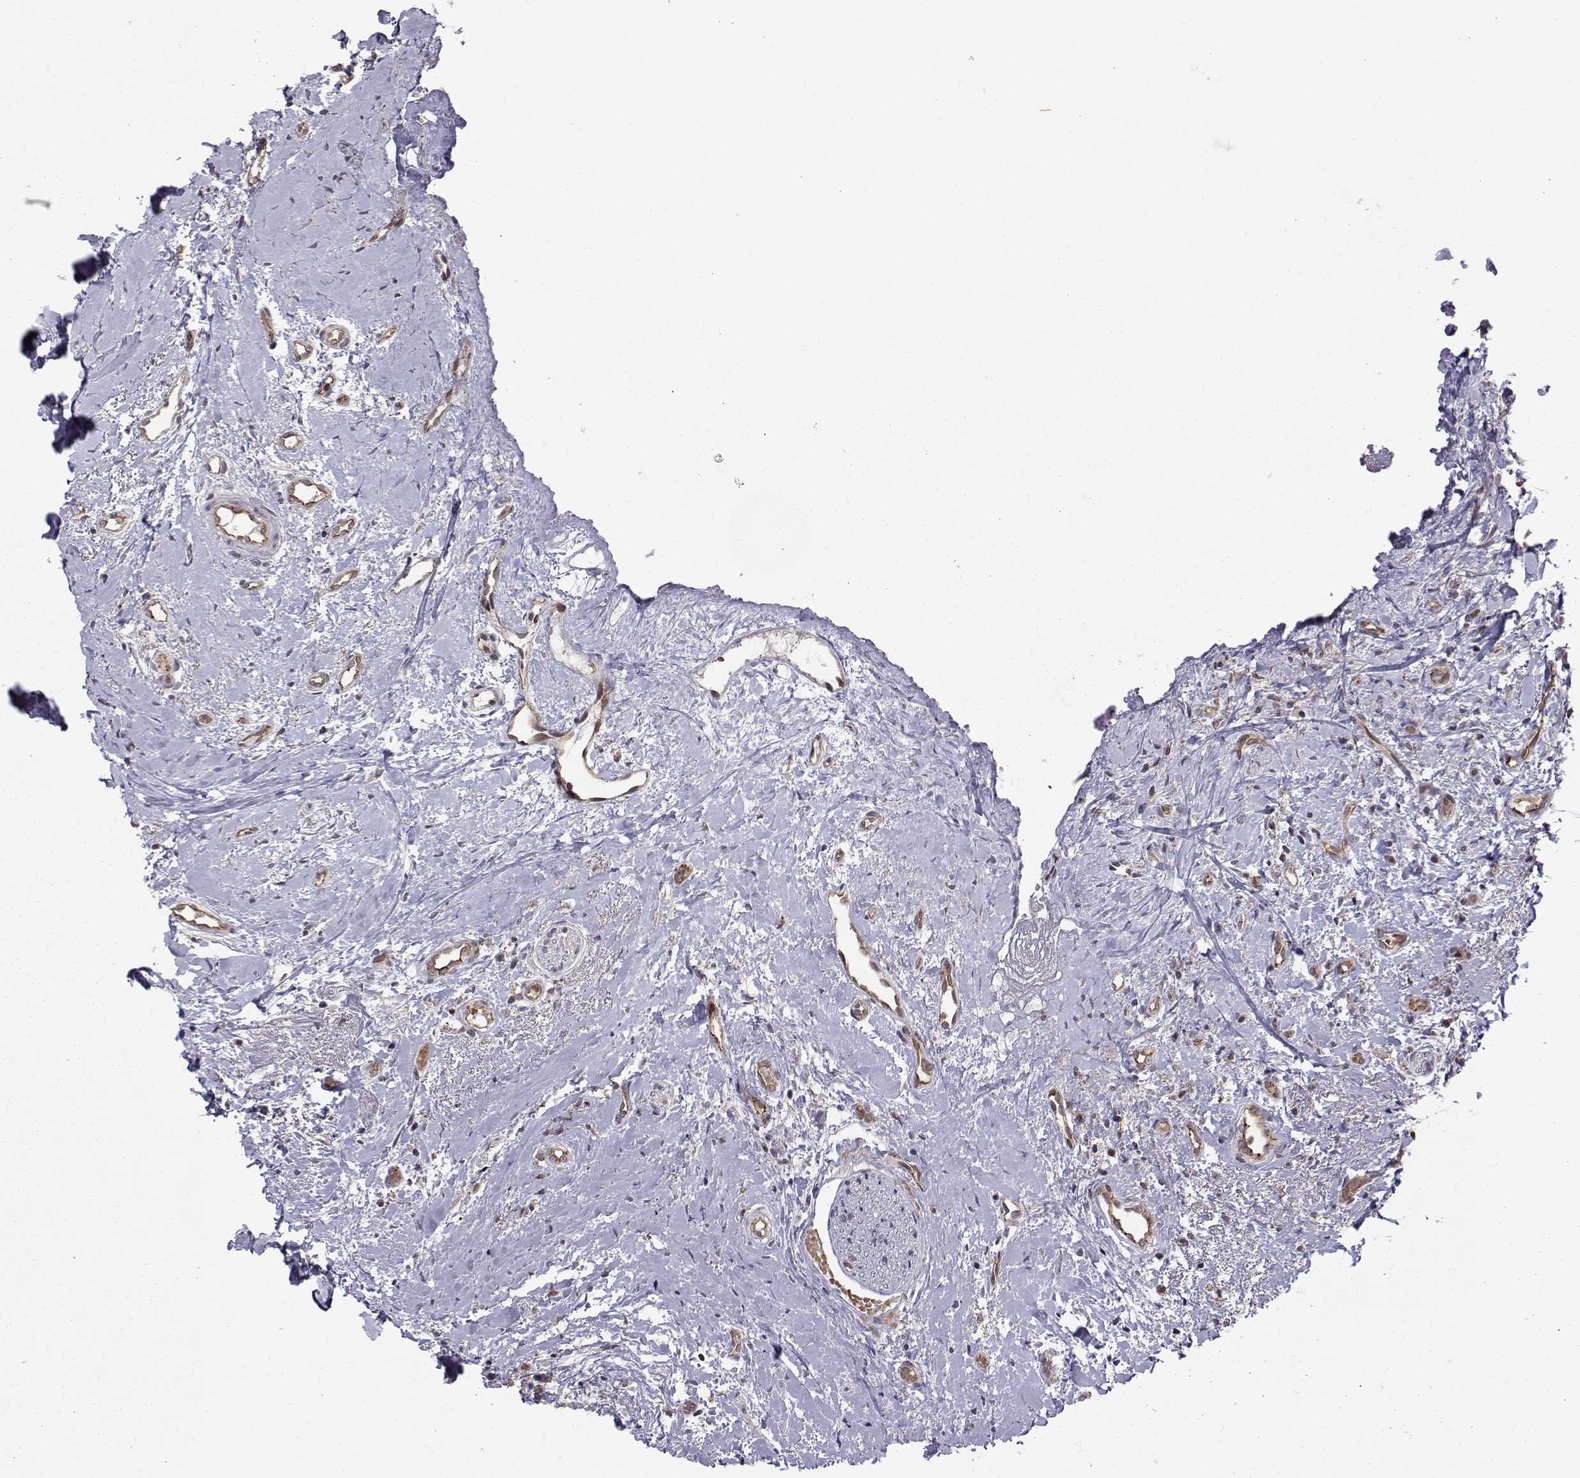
{"staining": {"intensity": "negative", "quantity": "none", "location": "none"}, "tissue": "head and neck cancer", "cell_type": "Tumor cells", "image_type": "cancer", "snomed": [{"axis": "morphology", "description": "Normal tissue, NOS"}, {"axis": "morphology", "description": "Squamous cell carcinoma, NOS"}, {"axis": "topography", "description": "Oral tissue"}, {"axis": "topography", "description": "Salivary gland"}, {"axis": "topography", "description": "Head-Neck"}], "caption": "Micrograph shows no significant protein staining in tumor cells of squamous cell carcinoma (head and neck). The staining was performed using DAB (3,3'-diaminobenzidine) to visualize the protein expression in brown, while the nuclei were stained in blue with hematoxylin (Magnification: 20x).", "gene": "KIF13B", "patient": {"sex": "female", "age": 62}}